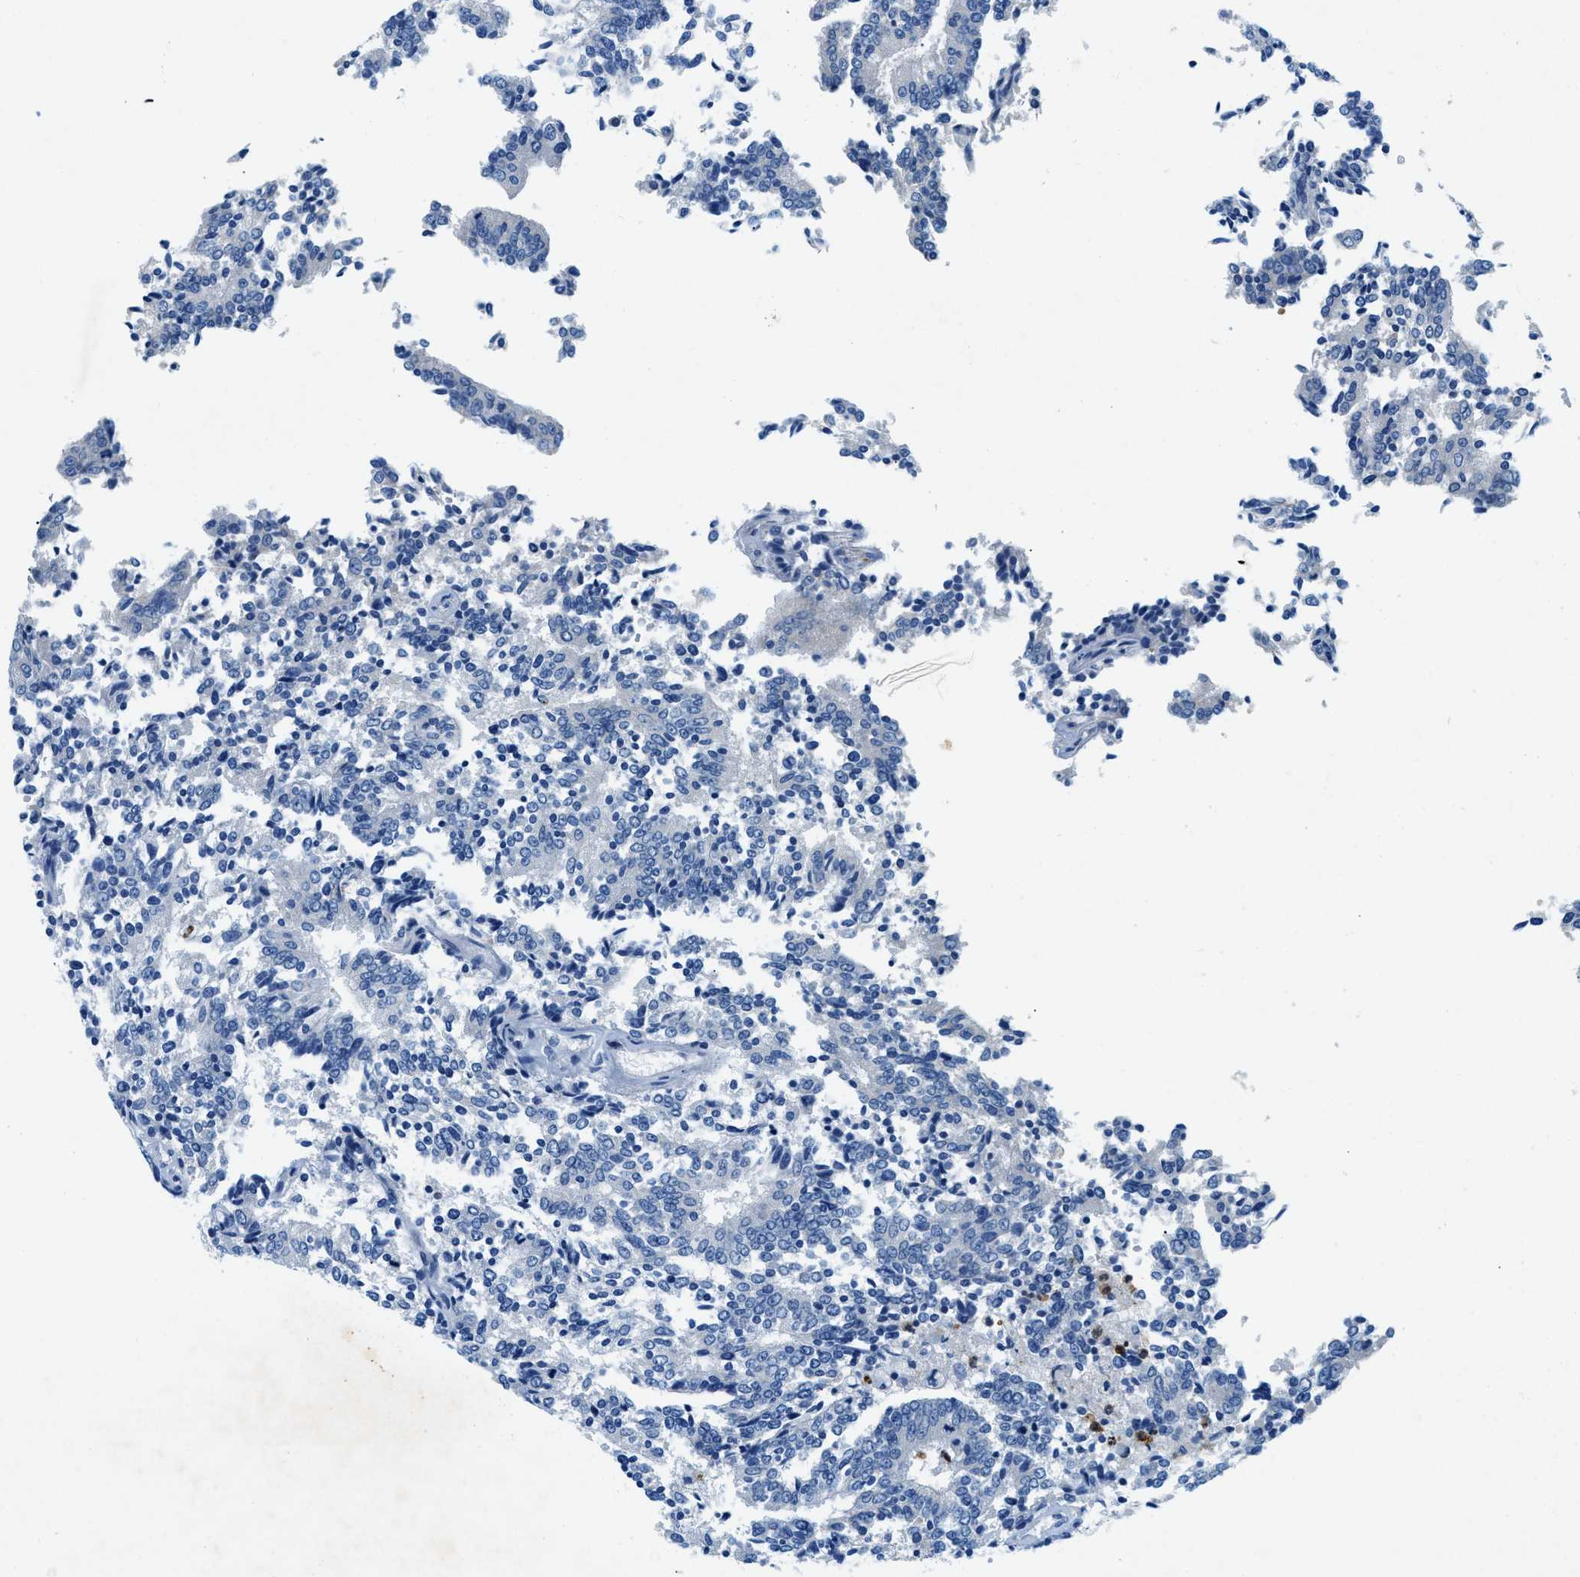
{"staining": {"intensity": "negative", "quantity": "none", "location": "none"}, "tissue": "prostate cancer", "cell_type": "Tumor cells", "image_type": "cancer", "snomed": [{"axis": "morphology", "description": "Normal tissue, NOS"}, {"axis": "morphology", "description": "Adenocarcinoma, High grade"}, {"axis": "topography", "description": "Prostate"}, {"axis": "topography", "description": "Seminal veicle"}], "caption": "Immunohistochemistry micrograph of neoplastic tissue: high-grade adenocarcinoma (prostate) stained with DAB (3,3'-diaminobenzidine) shows no significant protein positivity in tumor cells.", "gene": "ZDHHC13", "patient": {"sex": "male", "age": 55}}